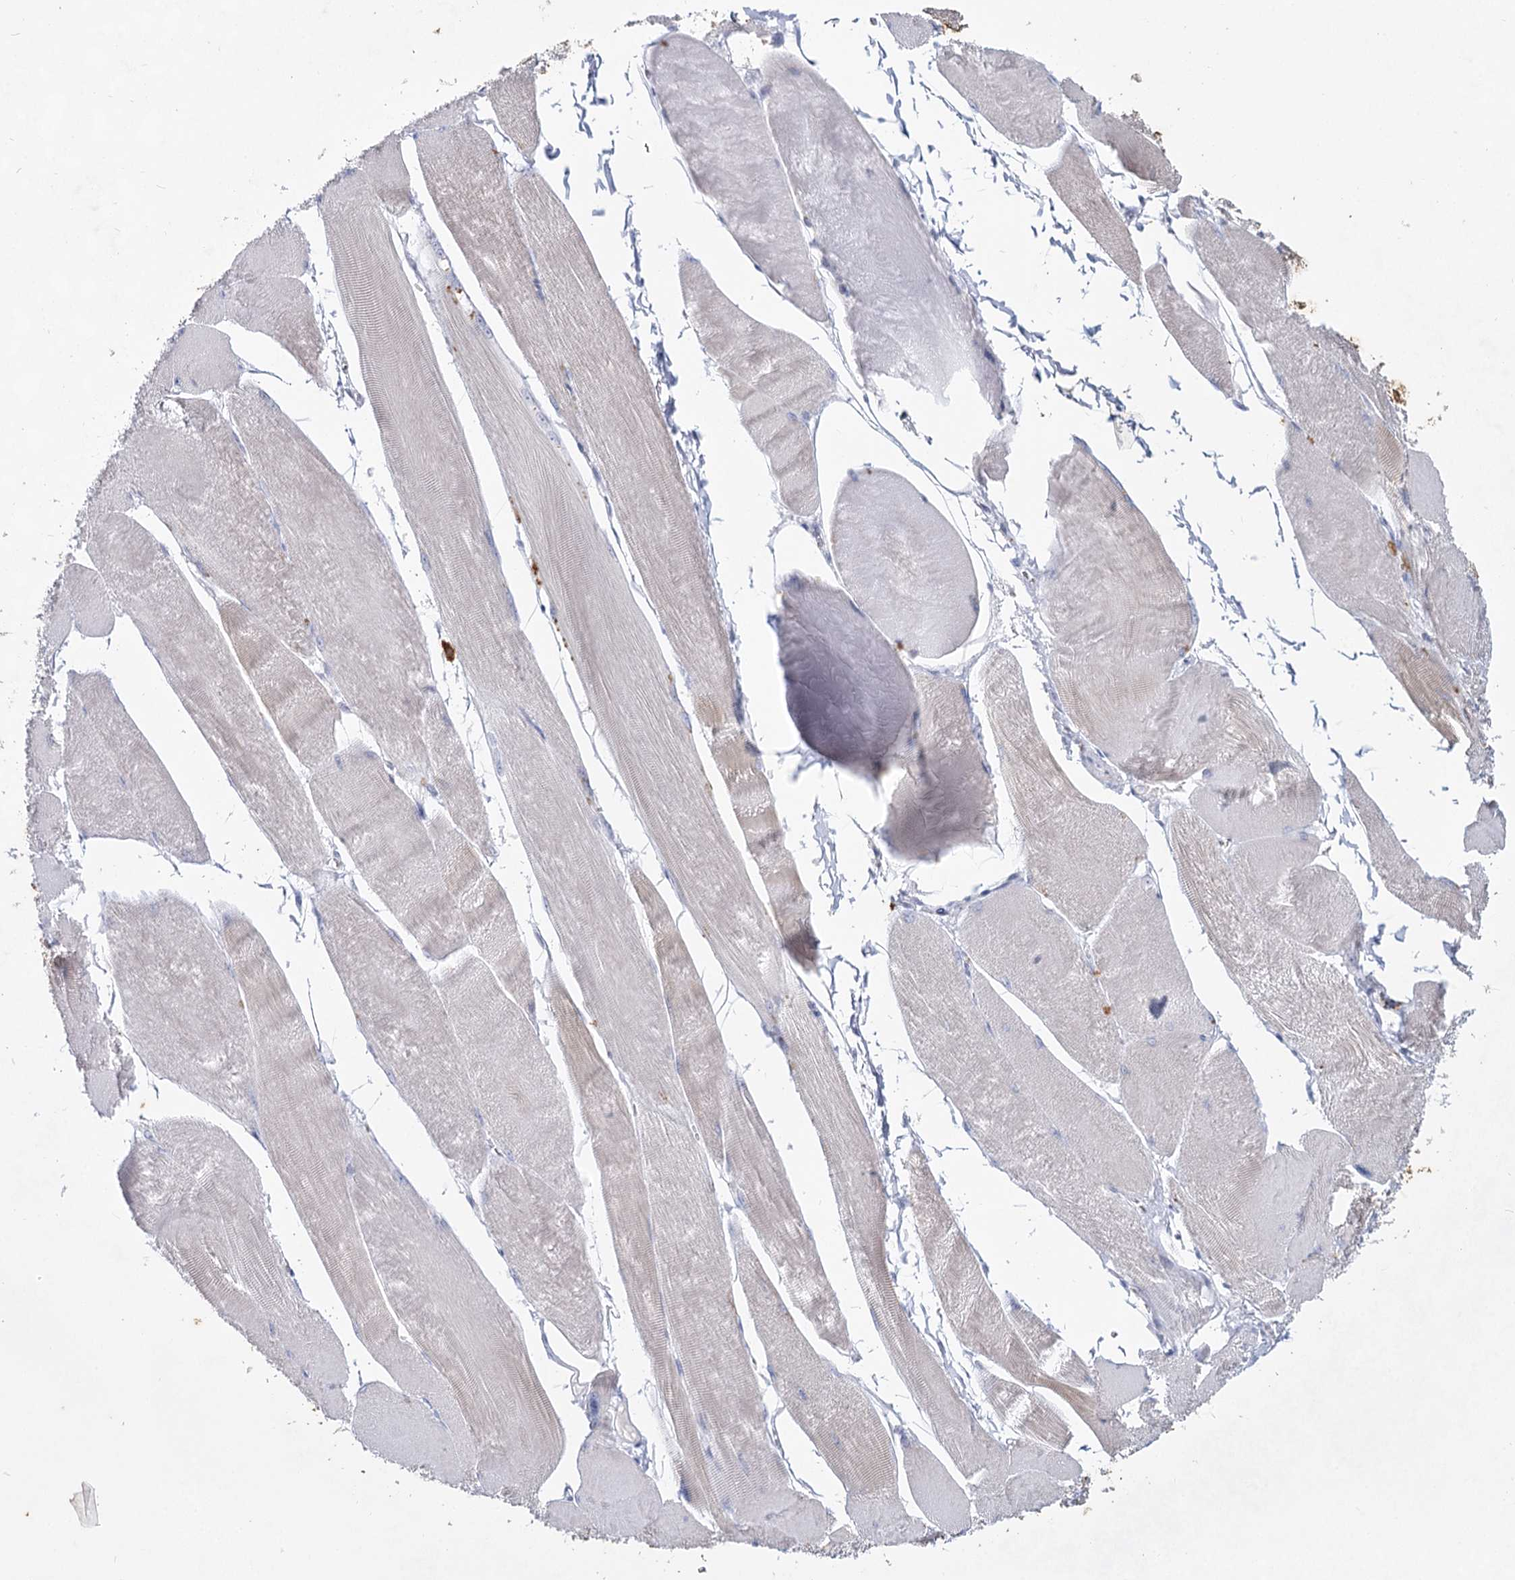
{"staining": {"intensity": "weak", "quantity": "<25%", "location": "cytoplasmic/membranous"}, "tissue": "skeletal muscle", "cell_type": "Myocytes", "image_type": "normal", "snomed": [{"axis": "morphology", "description": "Normal tissue, NOS"}, {"axis": "morphology", "description": "Basal cell carcinoma"}, {"axis": "topography", "description": "Skeletal muscle"}], "caption": "The image demonstrates no significant expression in myocytes of skeletal muscle.", "gene": "CCDC73", "patient": {"sex": "female", "age": 64}}